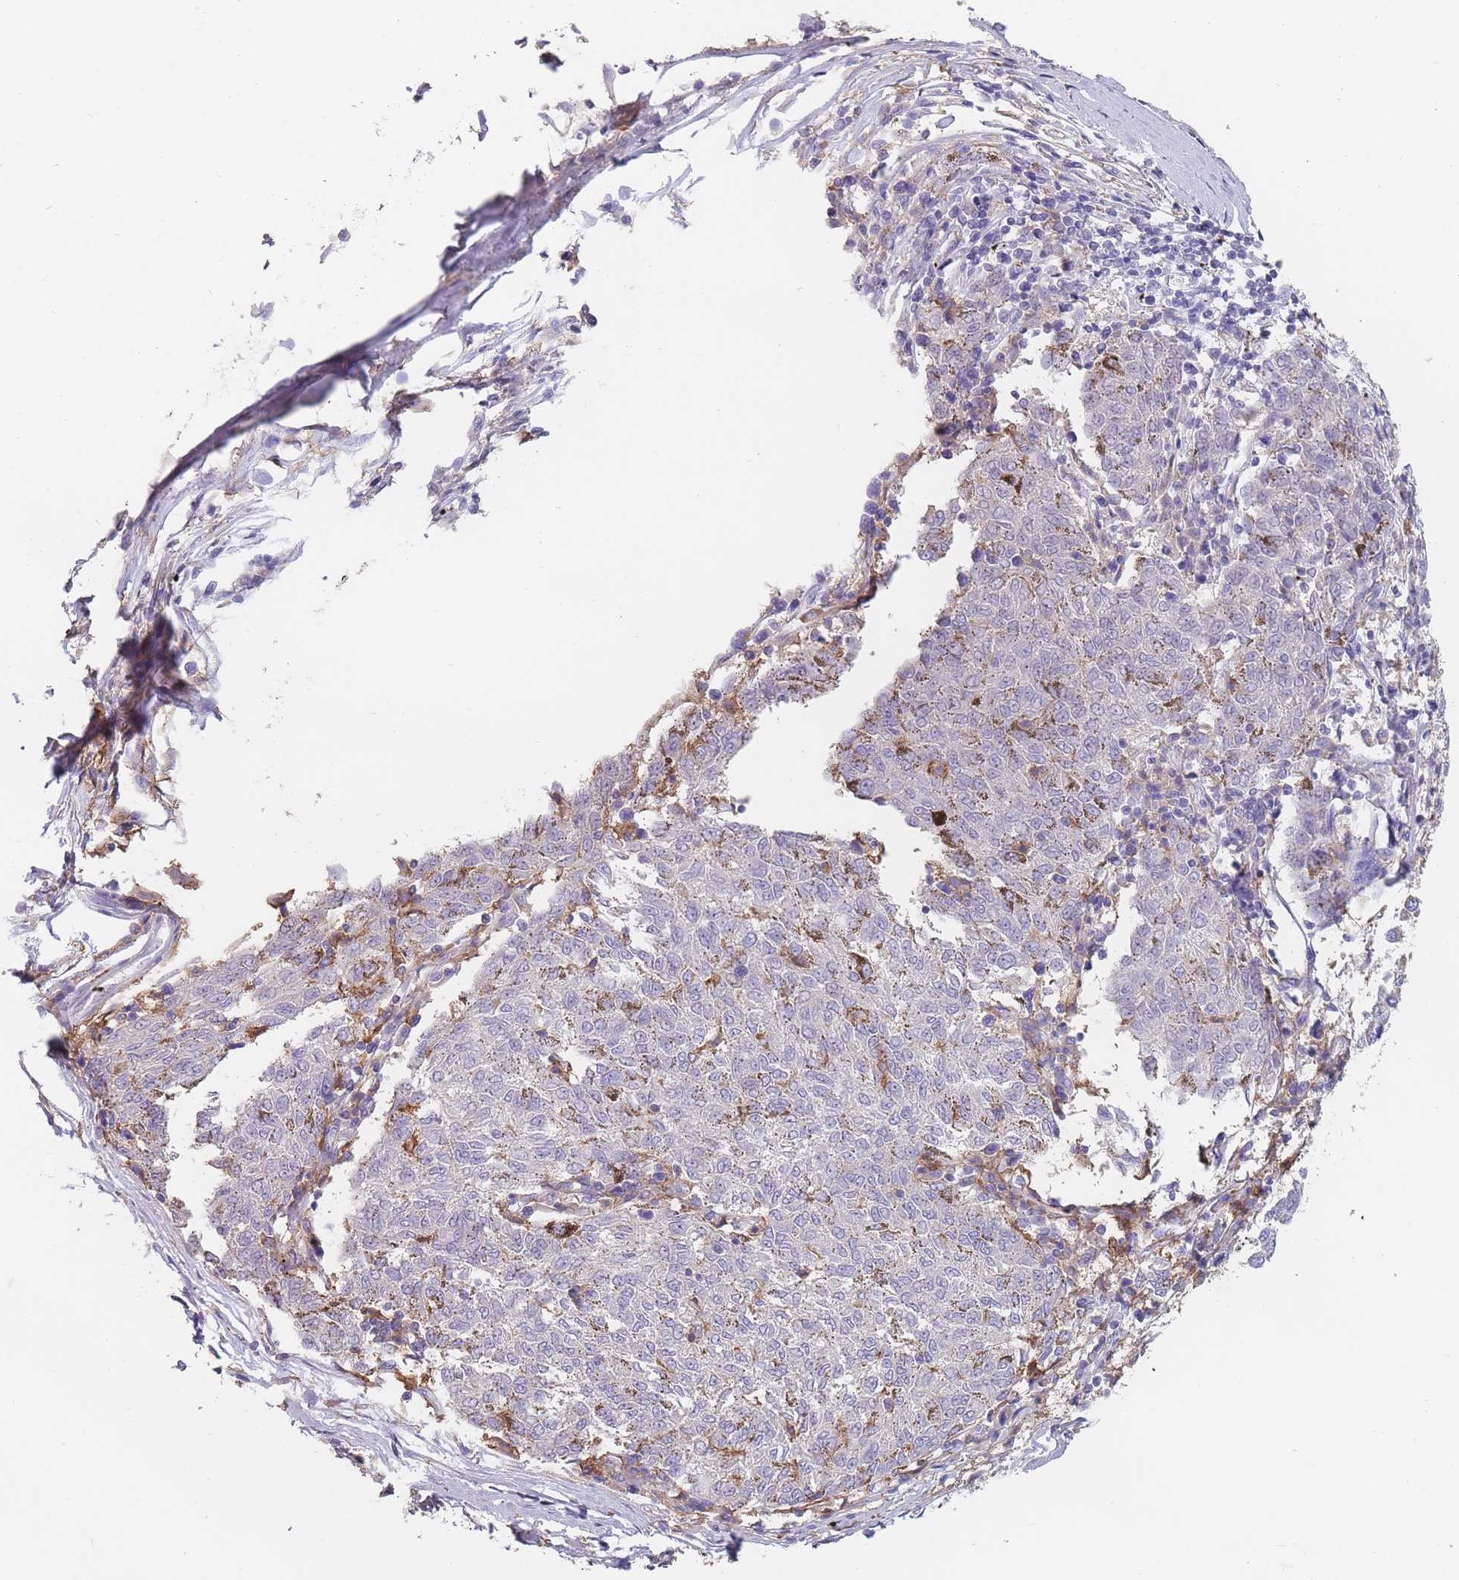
{"staining": {"intensity": "negative", "quantity": "none", "location": "none"}, "tissue": "melanoma", "cell_type": "Tumor cells", "image_type": "cancer", "snomed": [{"axis": "morphology", "description": "Malignant melanoma, NOS"}, {"axis": "topography", "description": "Skin"}], "caption": "Immunohistochemistry image of neoplastic tissue: malignant melanoma stained with DAB (3,3'-diaminobenzidine) displays no significant protein expression in tumor cells.", "gene": "CLEC12A", "patient": {"sex": "female", "age": 72}}